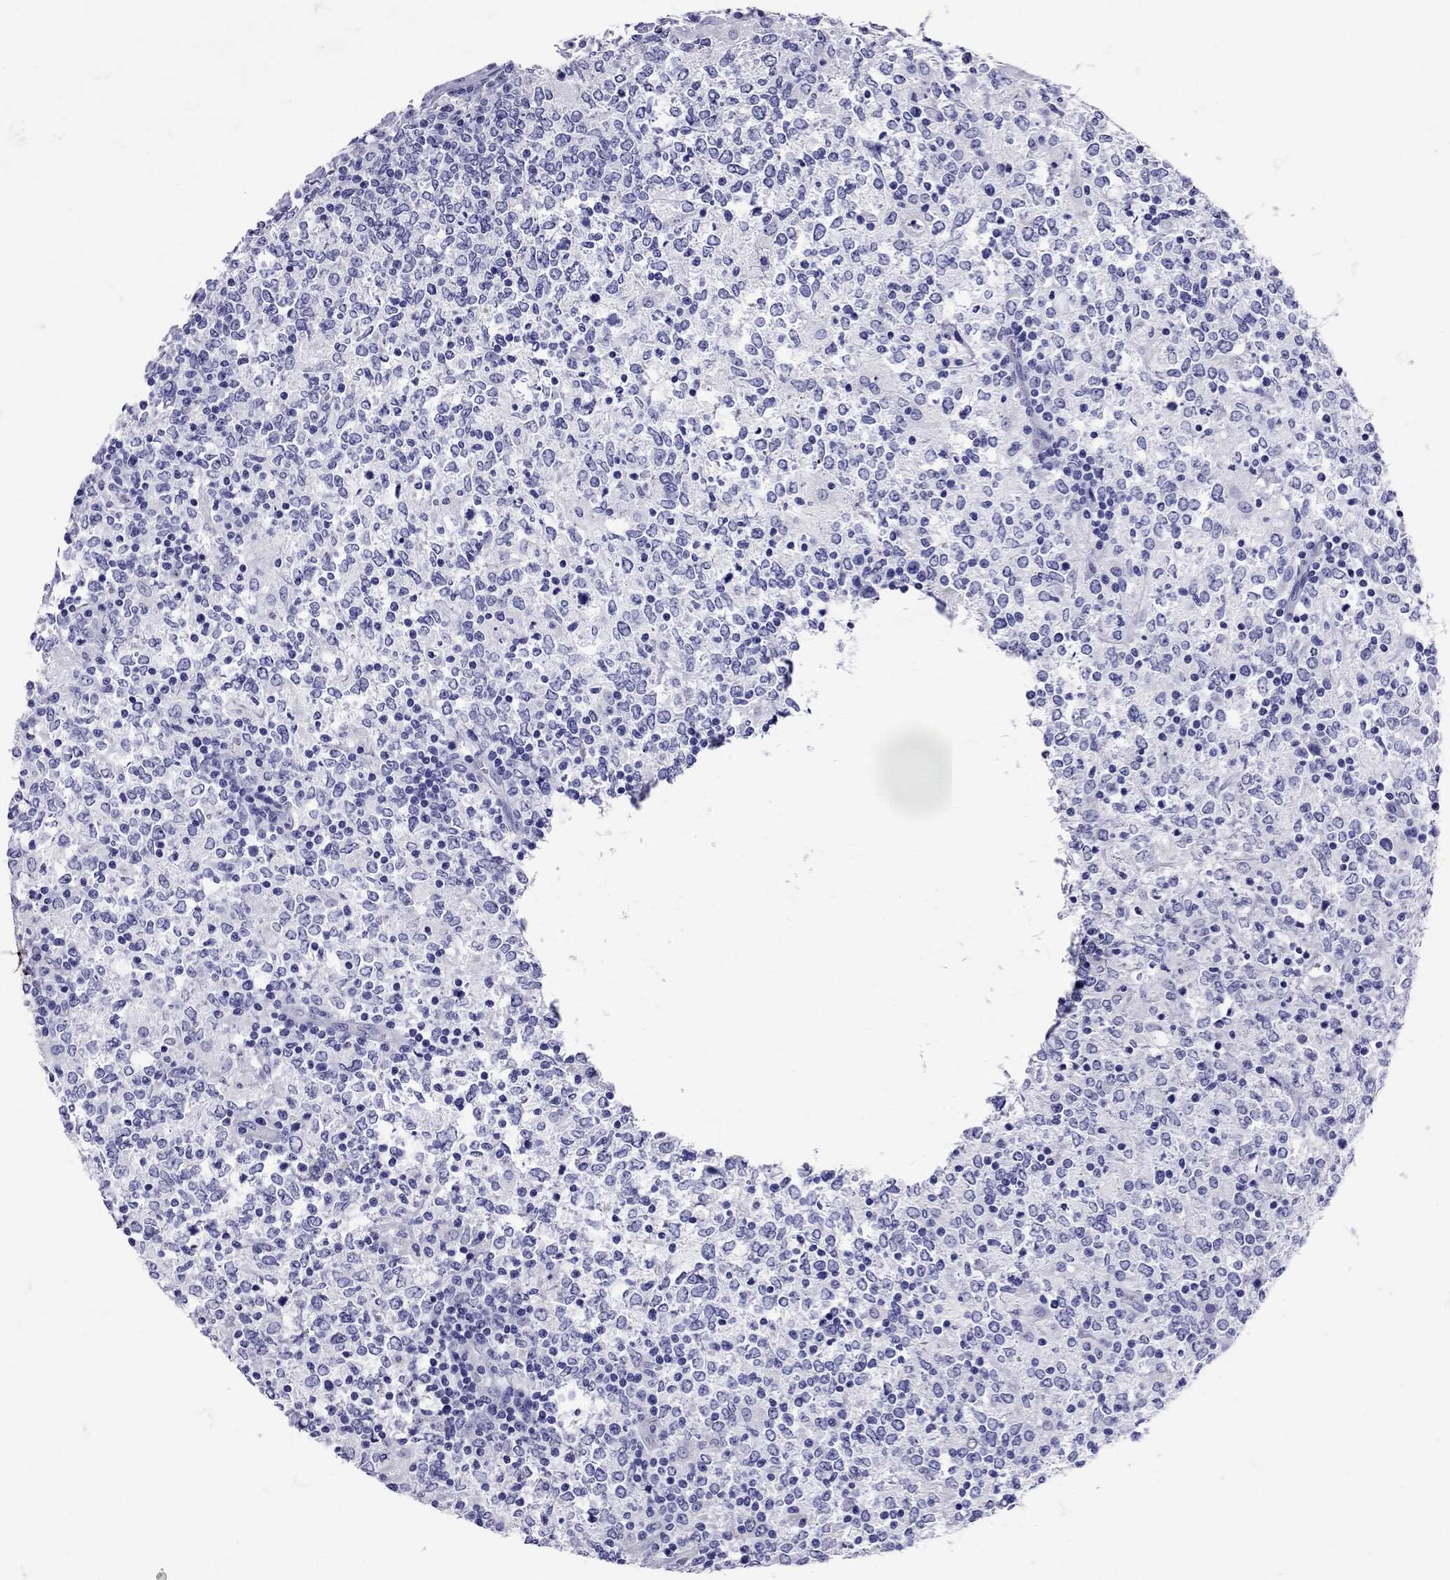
{"staining": {"intensity": "negative", "quantity": "none", "location": "none"}, "tissue": "lymphoma", "cell_type": "Tumor cells", "image_type": "cancer", "snomed": [{"axis": "morphology", "description": "Malignant lymphoma, non-Hodgkin's type, High grade"}, {"axis": "topography", "description": "Lymph node"}], "caption": "The photomicrograph demonstrates no staining of tumor cells in lymphoma. The staining was performed using DAB to visualize the protein expression in brown, while the nuclei were stained in blue with hematoxylin (Magnification: 20x).", "gene": "AVP", "patient": {"sex": "female", "age": 84}}